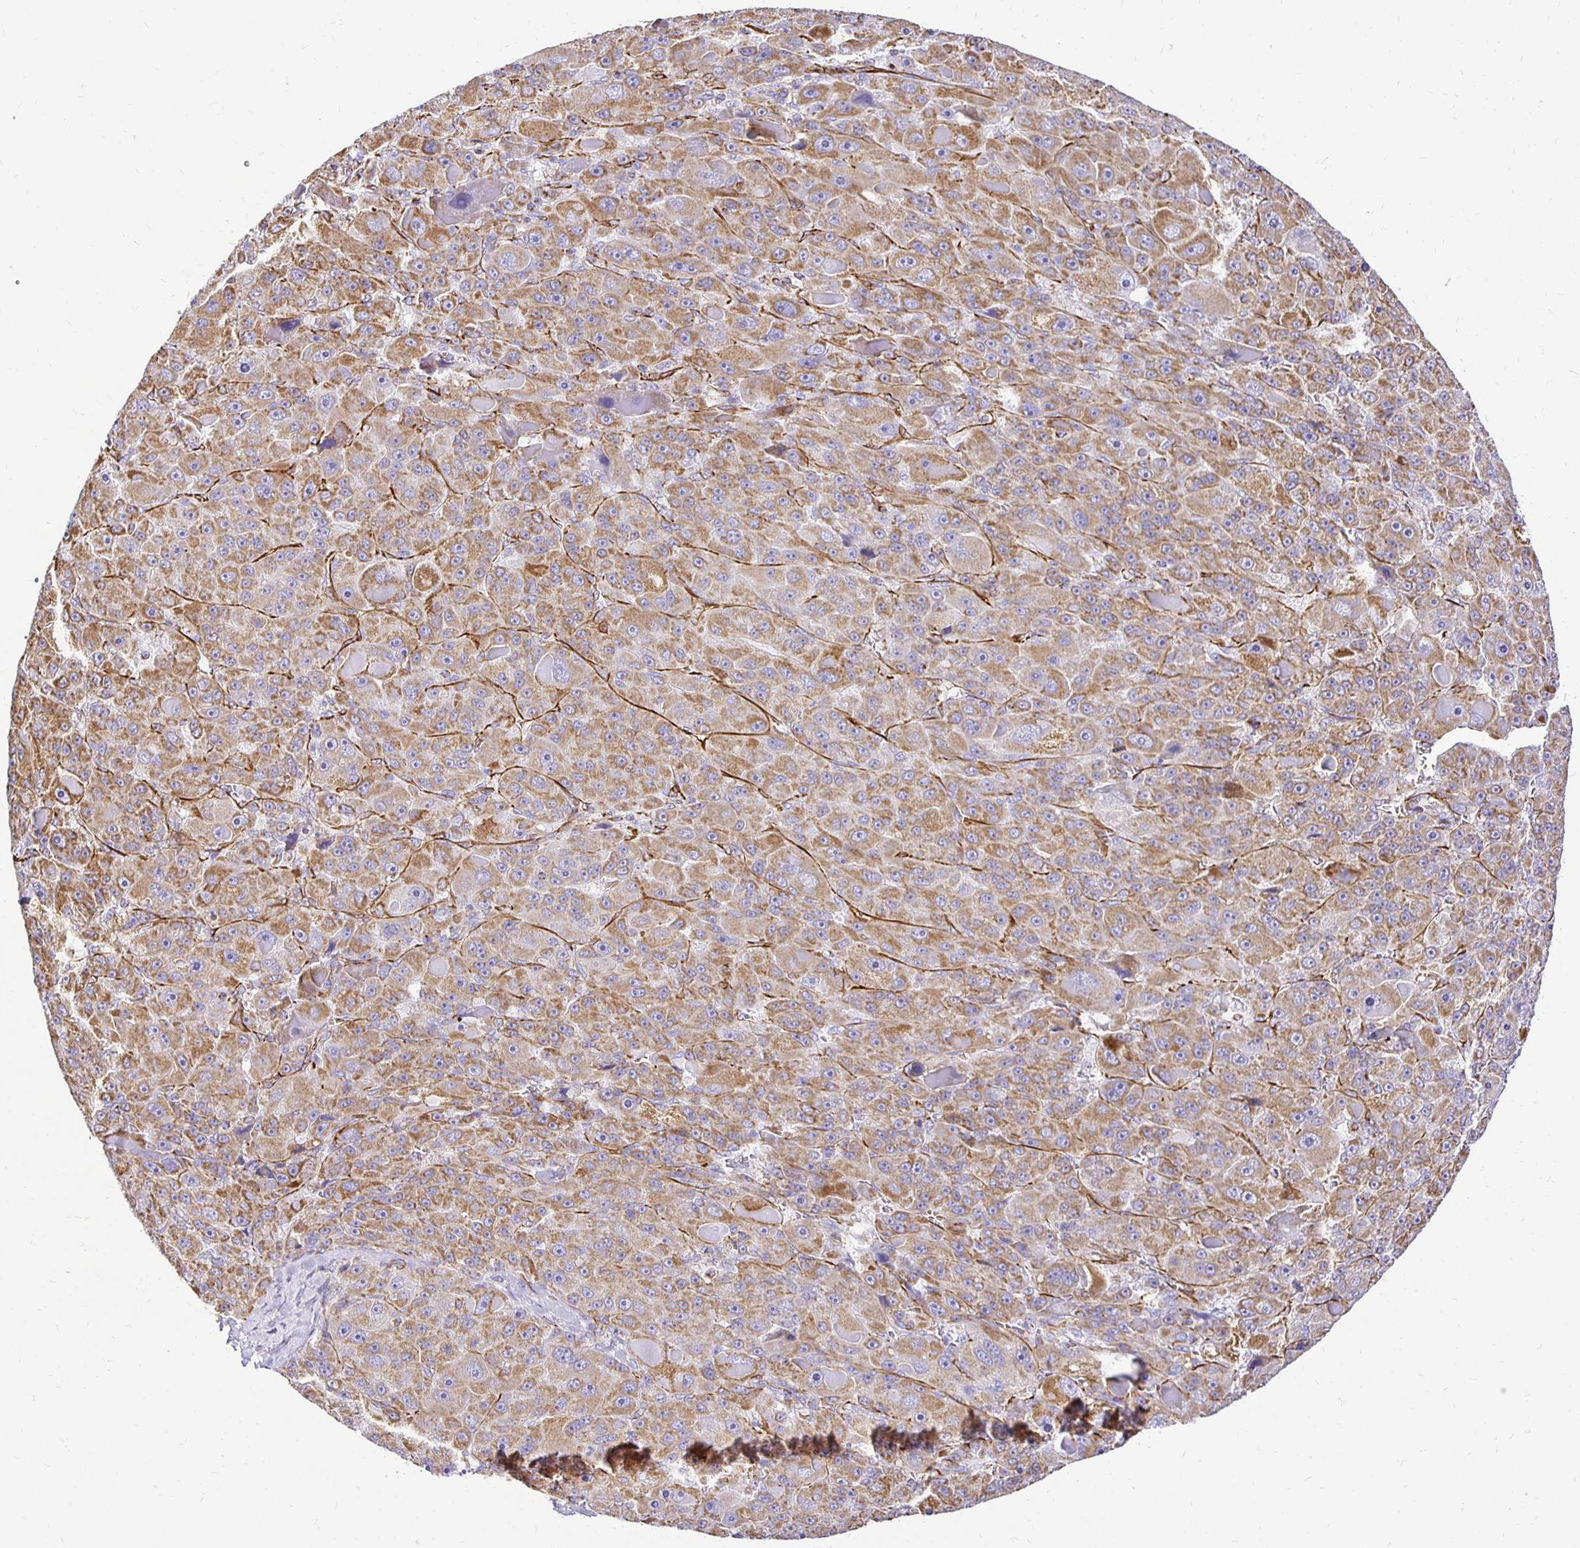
{"staining": {"intensity": "moderate", "quantity": ">75%", "location": "cytoplasmic/membranous"}, "tissue": "liver cancer", "cell_type": "Tumor cells", "image_type": "cancer", "snomed": [{"axis": "morphology", "description": "Carcinoma, Hepatocellular, NOS"}, {"axis": "topography", "description": "Liver"}], "caption": "Liver cancer (hepatocellular carcinoma) stained for a protein (brown) exhibits moderate cytoplasmic/membranous positive expression in about >75% of tumor cells.", "gene": "PLAAT2", "patient": {"sex": "male", "age": 76}}